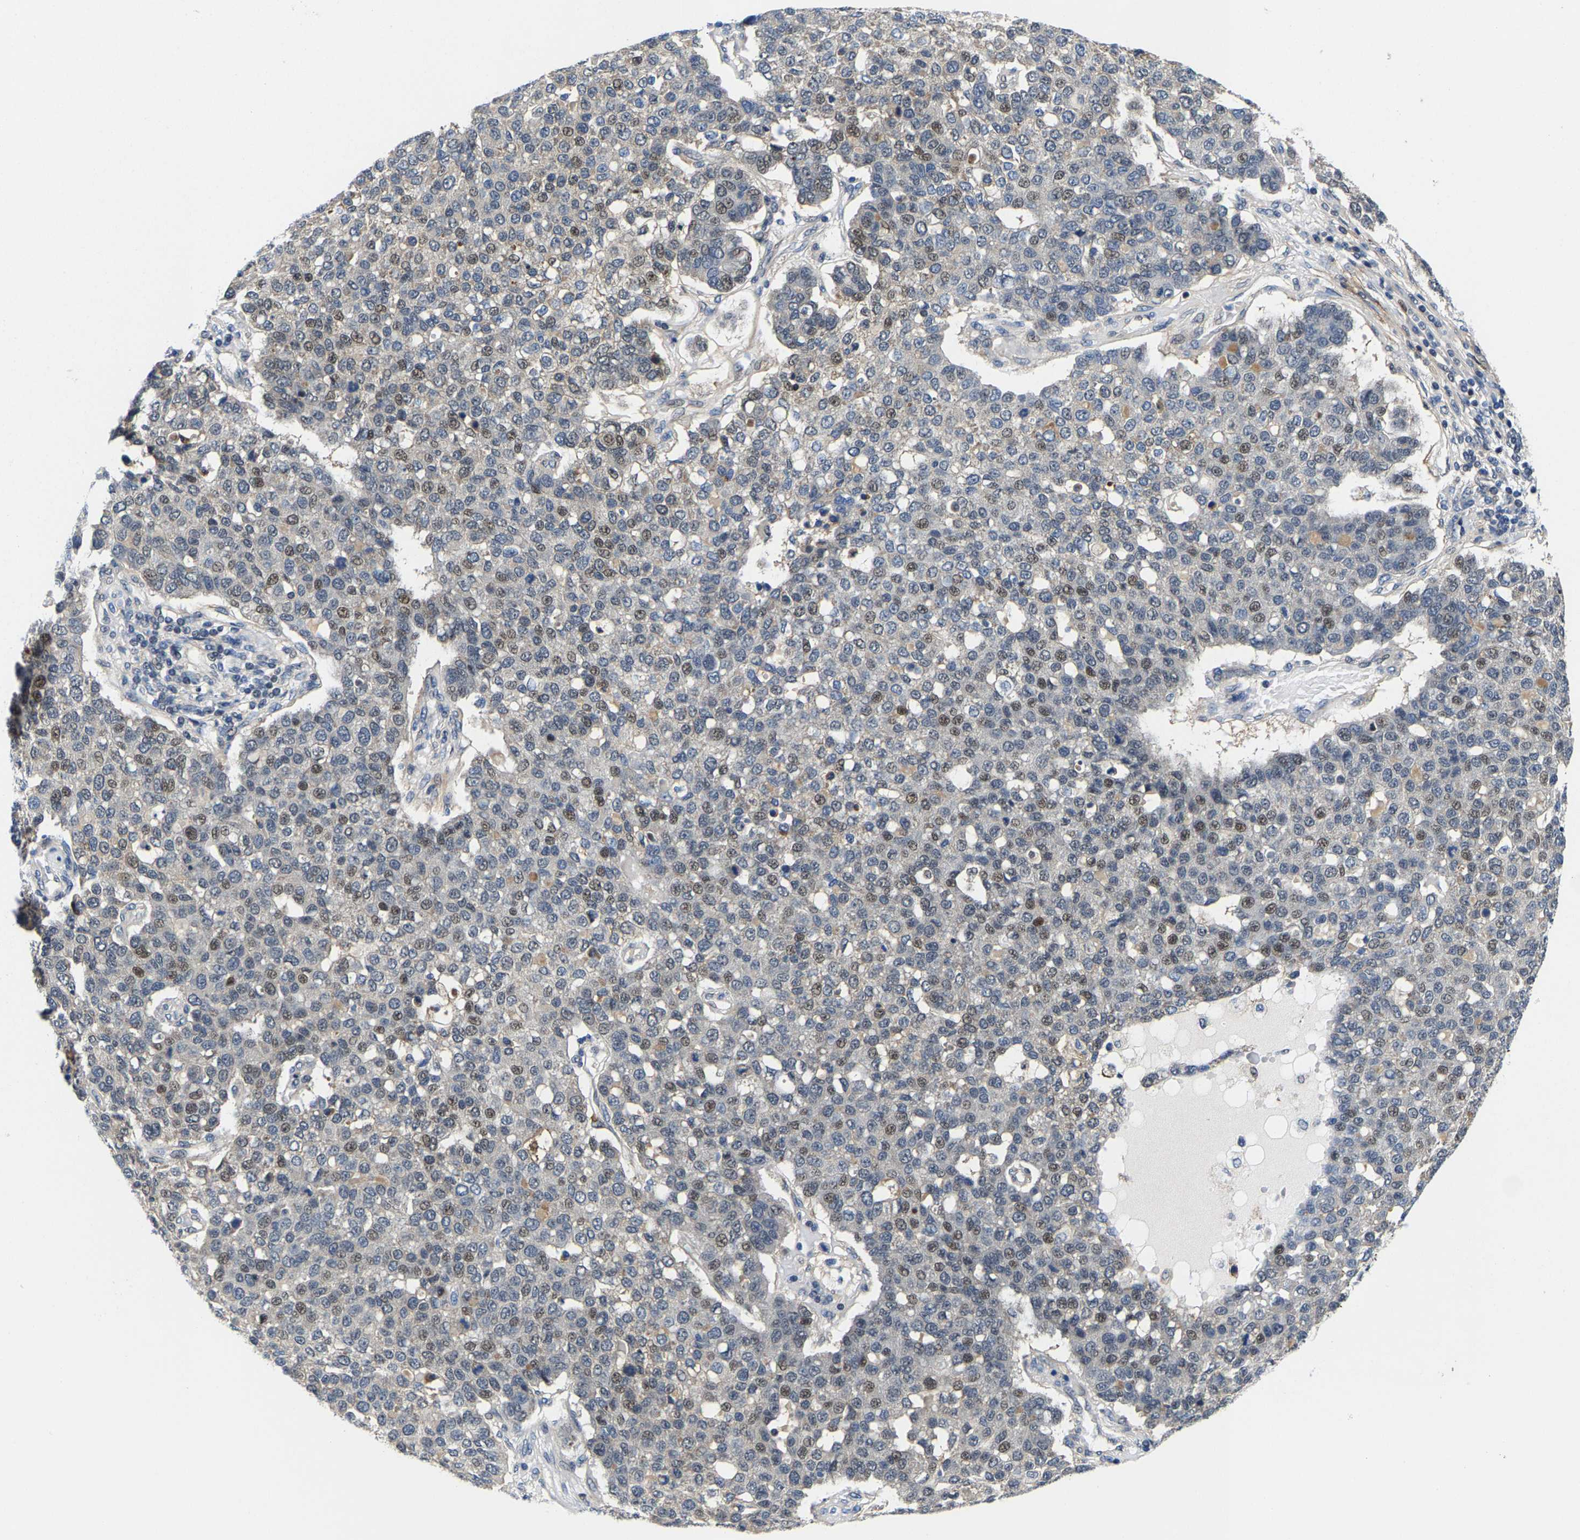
{"staining": {"intensity": "weak", "quantity": "25%-75%", "location": "nuclear"}, "tissue": "pancreatic cancer", "cell_type": "Tumor cells", "image_type": "cancer", "snomed": [{"axis": "morphology", "description": "Adenocarcinoma, NOS"}, {"axis": "topography", "description": "Pancreas"}], "caption": "Immunohistochemistry (IHC) of human pancreatic adenocarcinoma exhibits low levels of weak nuclear expression in approximately 25%-75% of tumor cells.", "gene": "GTPBP10", "patient": {"sex": "female", "age": 61}}